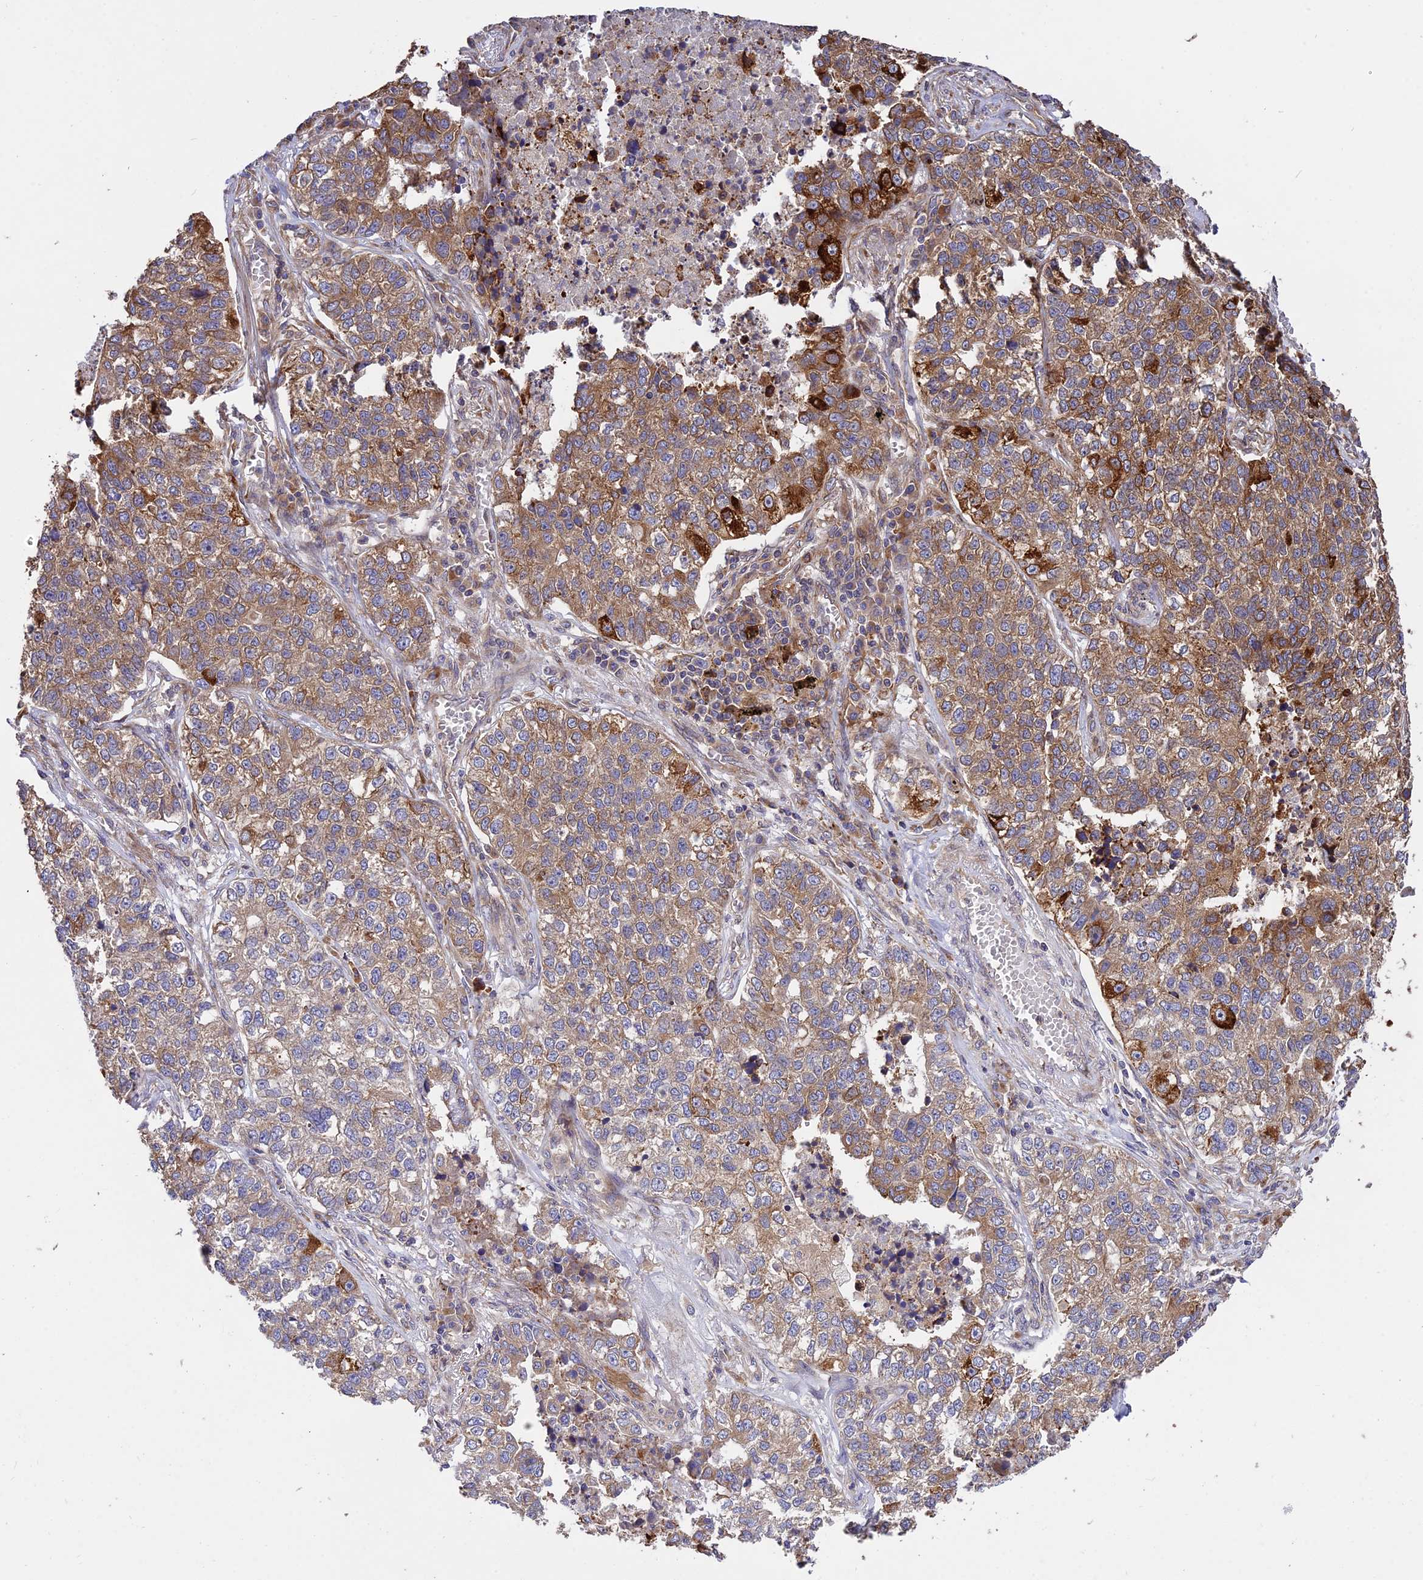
{"staining": {"intensity": "strong", "quantity": "25%-75%", "location": "cytoplasmic/membranous"}, "tissue": "lung cancer", "cell_type": "Tumor cells", "image_type": "cancer", "snomed": [{"axis": "morphology", "description": "Adenocarcinoma, NOS"}, {"axis": "topography", "description": "Lung"}], "caption": "An IHC image of tumor tissue is shown. Protein staining in brown labels strong cytoplasmic/membranous positivity in adenocarcinoma (lung) within tumor cells.", "gene": "ROCK1", "patient": {"sex": "male", "age": 49}}